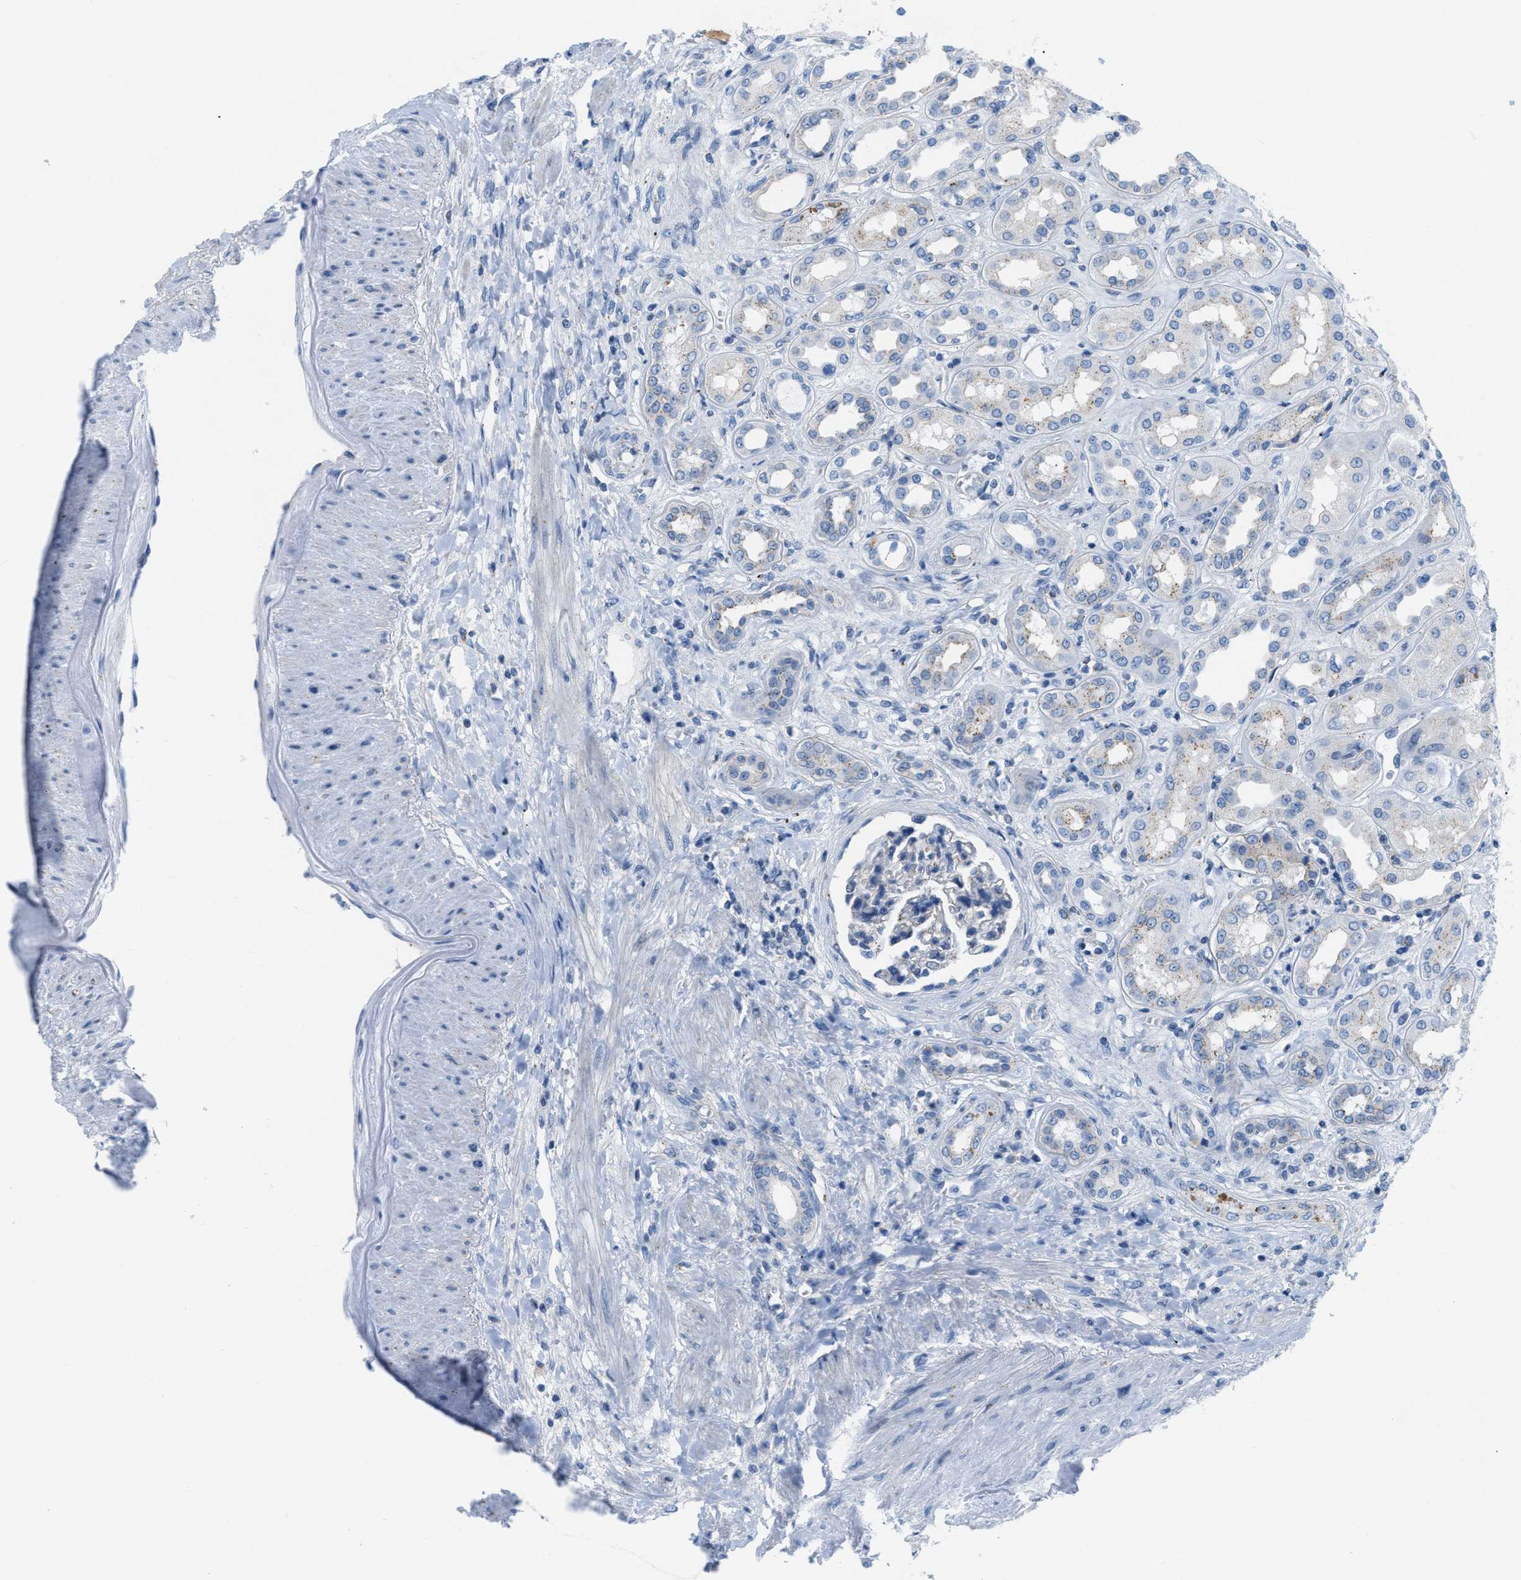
{"staining": {"intensity": "negative", "quantity": "none", "location": "none"}, "tissue": "kidney", "cell_type": "Cells in glomeruli", "image_type": "normal", "snomed": [{"axis": "morphology", "description": "Normal tissue, NOS"}, {"axis": "topography", "description": "Kidney"}], "caption": "High power microscopy image of an immunohistochemistry (IHC) micrograph of normal kidney, revealing no significant staining in cells in glomeruli. The staining is performed using DAB brown chromogen with nuclei counter-stained in using hematoxylin.", "gene": "FDCSP", "patient": {"sex": "male", "age": 59}}